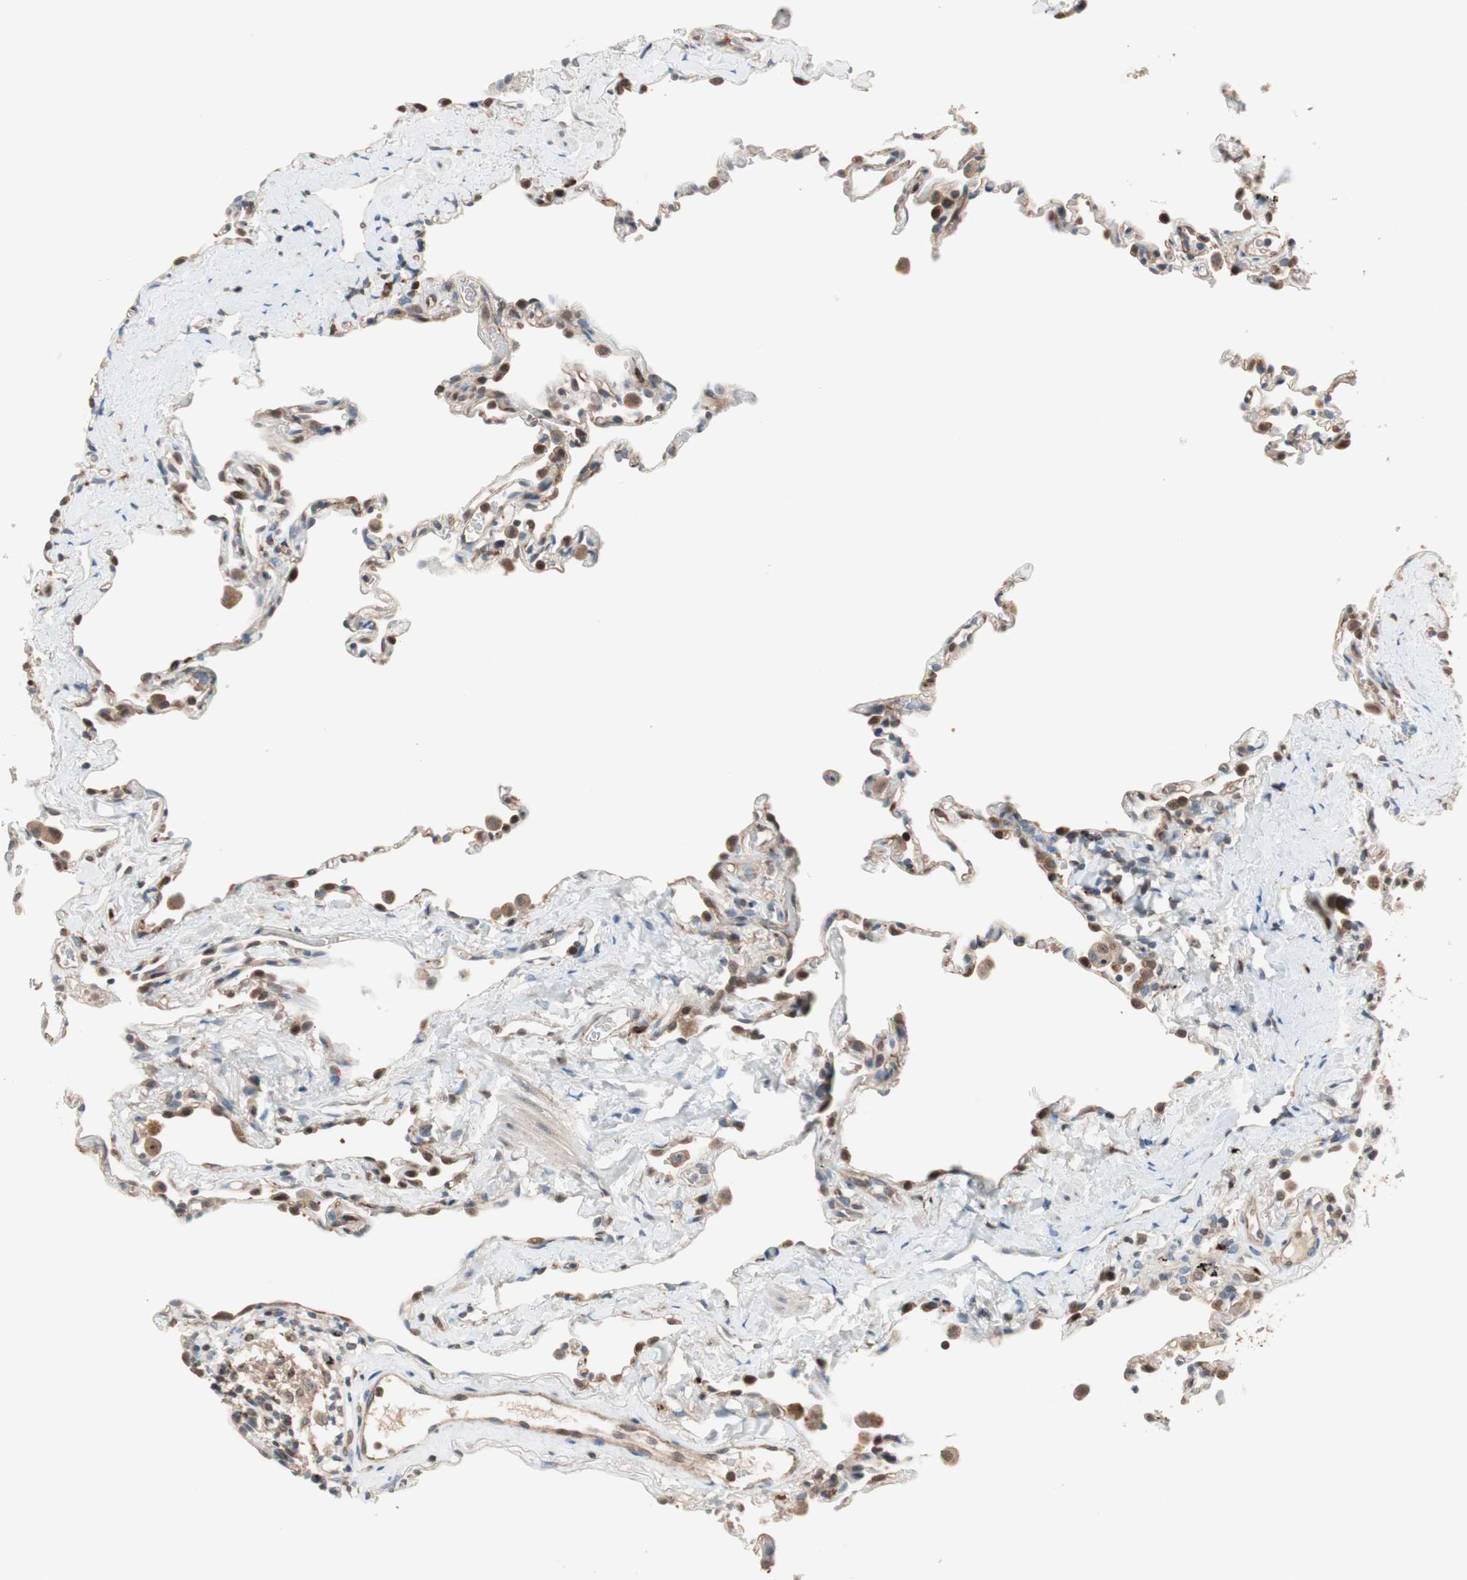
{"staining": {"intensity": "weak", "quantity": "<25%", "location": "cytoplasmic/membranous"}, "tissue": "lung", "cell_type": "Alveolar cells", "image_type": "normal", "snomed": [{"axis": "morphology", "description": "Normal tissue, NOS"}, {"axis": "topography", "description": "Lung"}], "caption": "Immunohistochemistry histopathology image of unremarkable human lung stained for a protein (brown), which reveals no staining in alveolar cells.", "gene": "P3R3URF", "patient": {"sex": "male", "age": 59}}